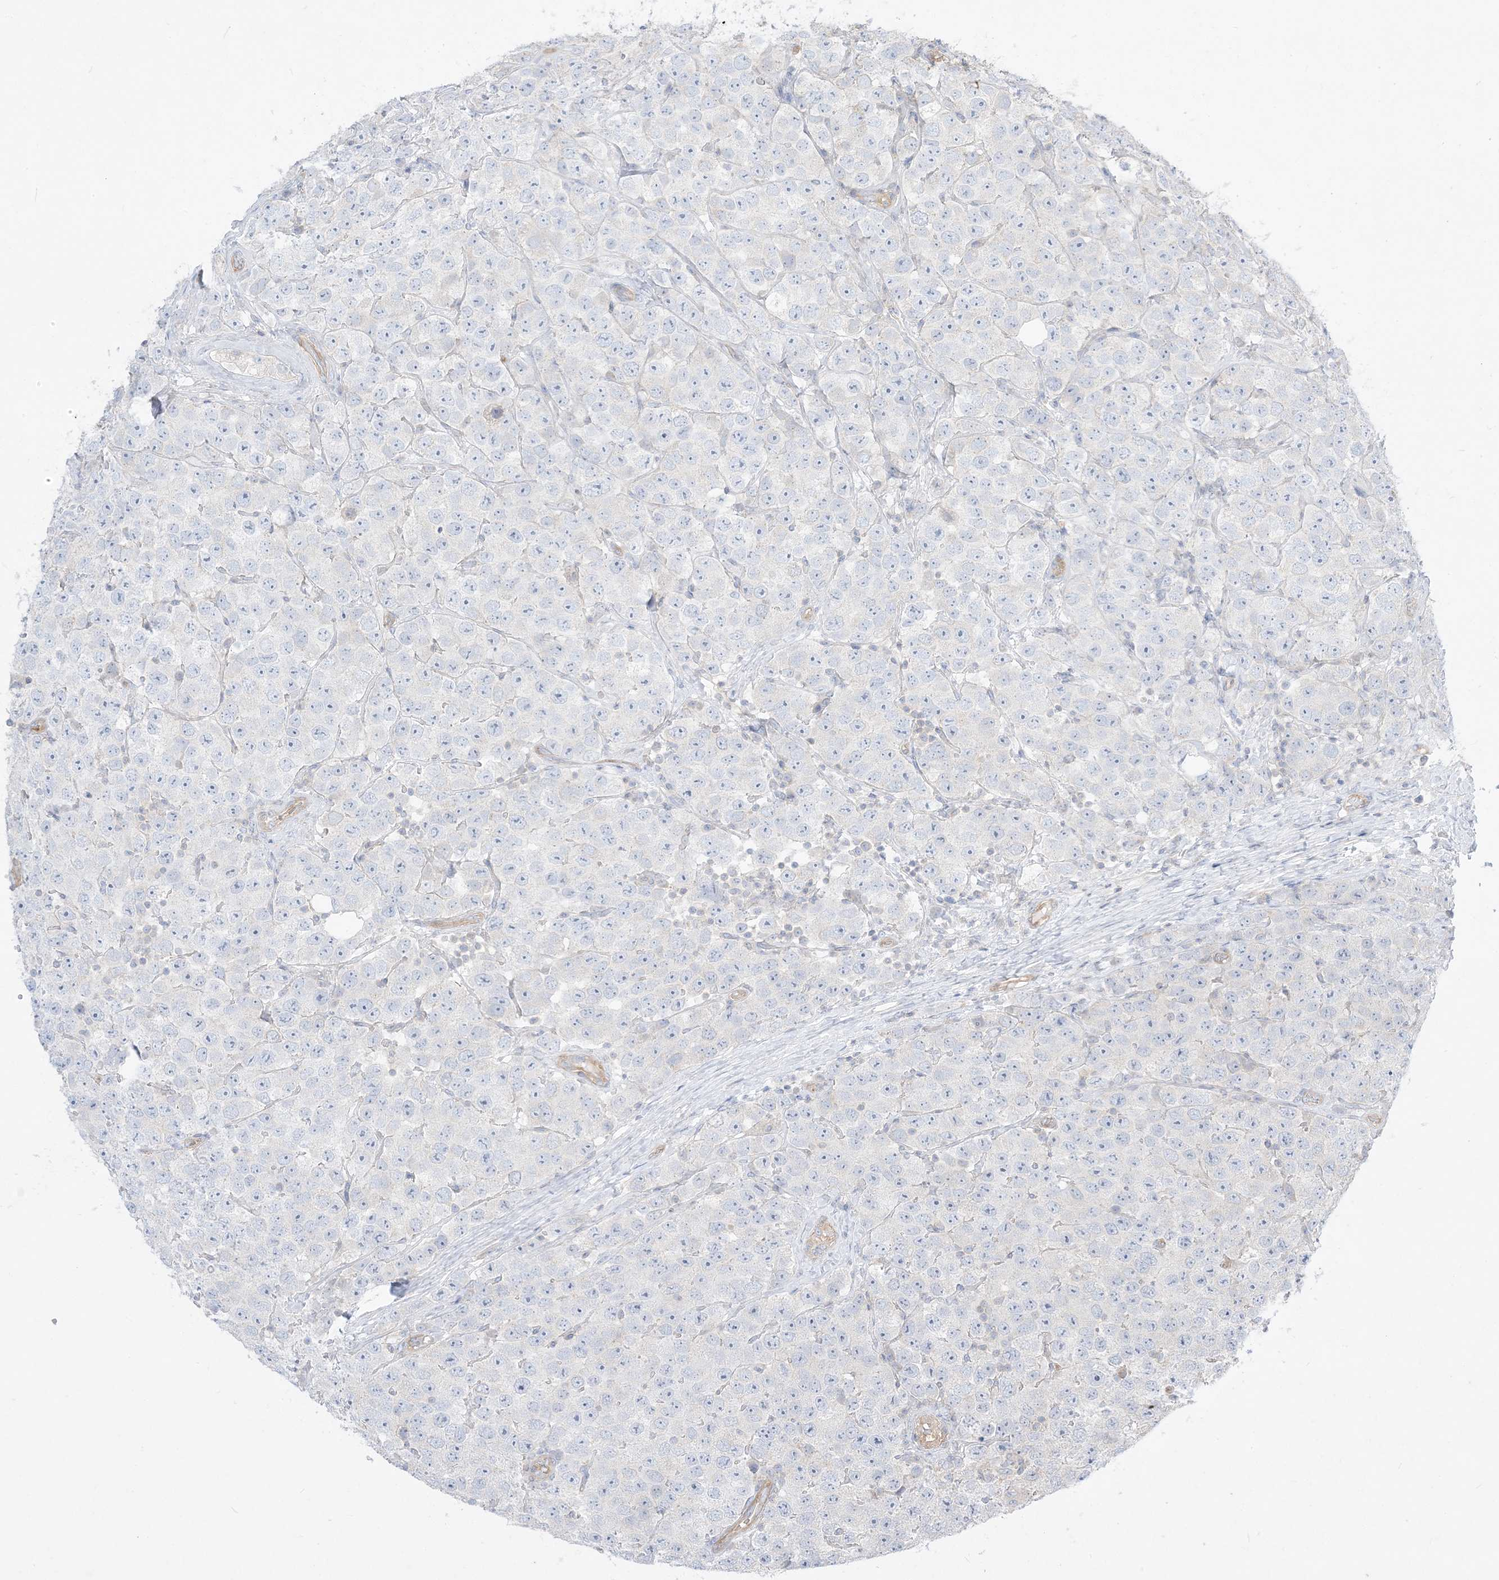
{"staining": {"intensity": "negative", "quantity": "none", "location": "none"}, "tissue": "testis cancer", "cell_type": "Tumor cells", "image_type": "cancer", "snomed": [{"axis": "morphology", "description": "Seminoma, NOS"}, {"axis": "topography", "description": "Testis"}], "caption": "Tumor cells are negative for brown protein staining in testis seminoma. (DAB immunohistochemistry visualized using brightfield microscopy, high magnification).", "gene": "ARHGEF9", "patient": {"sex": "male", "age": 28}}